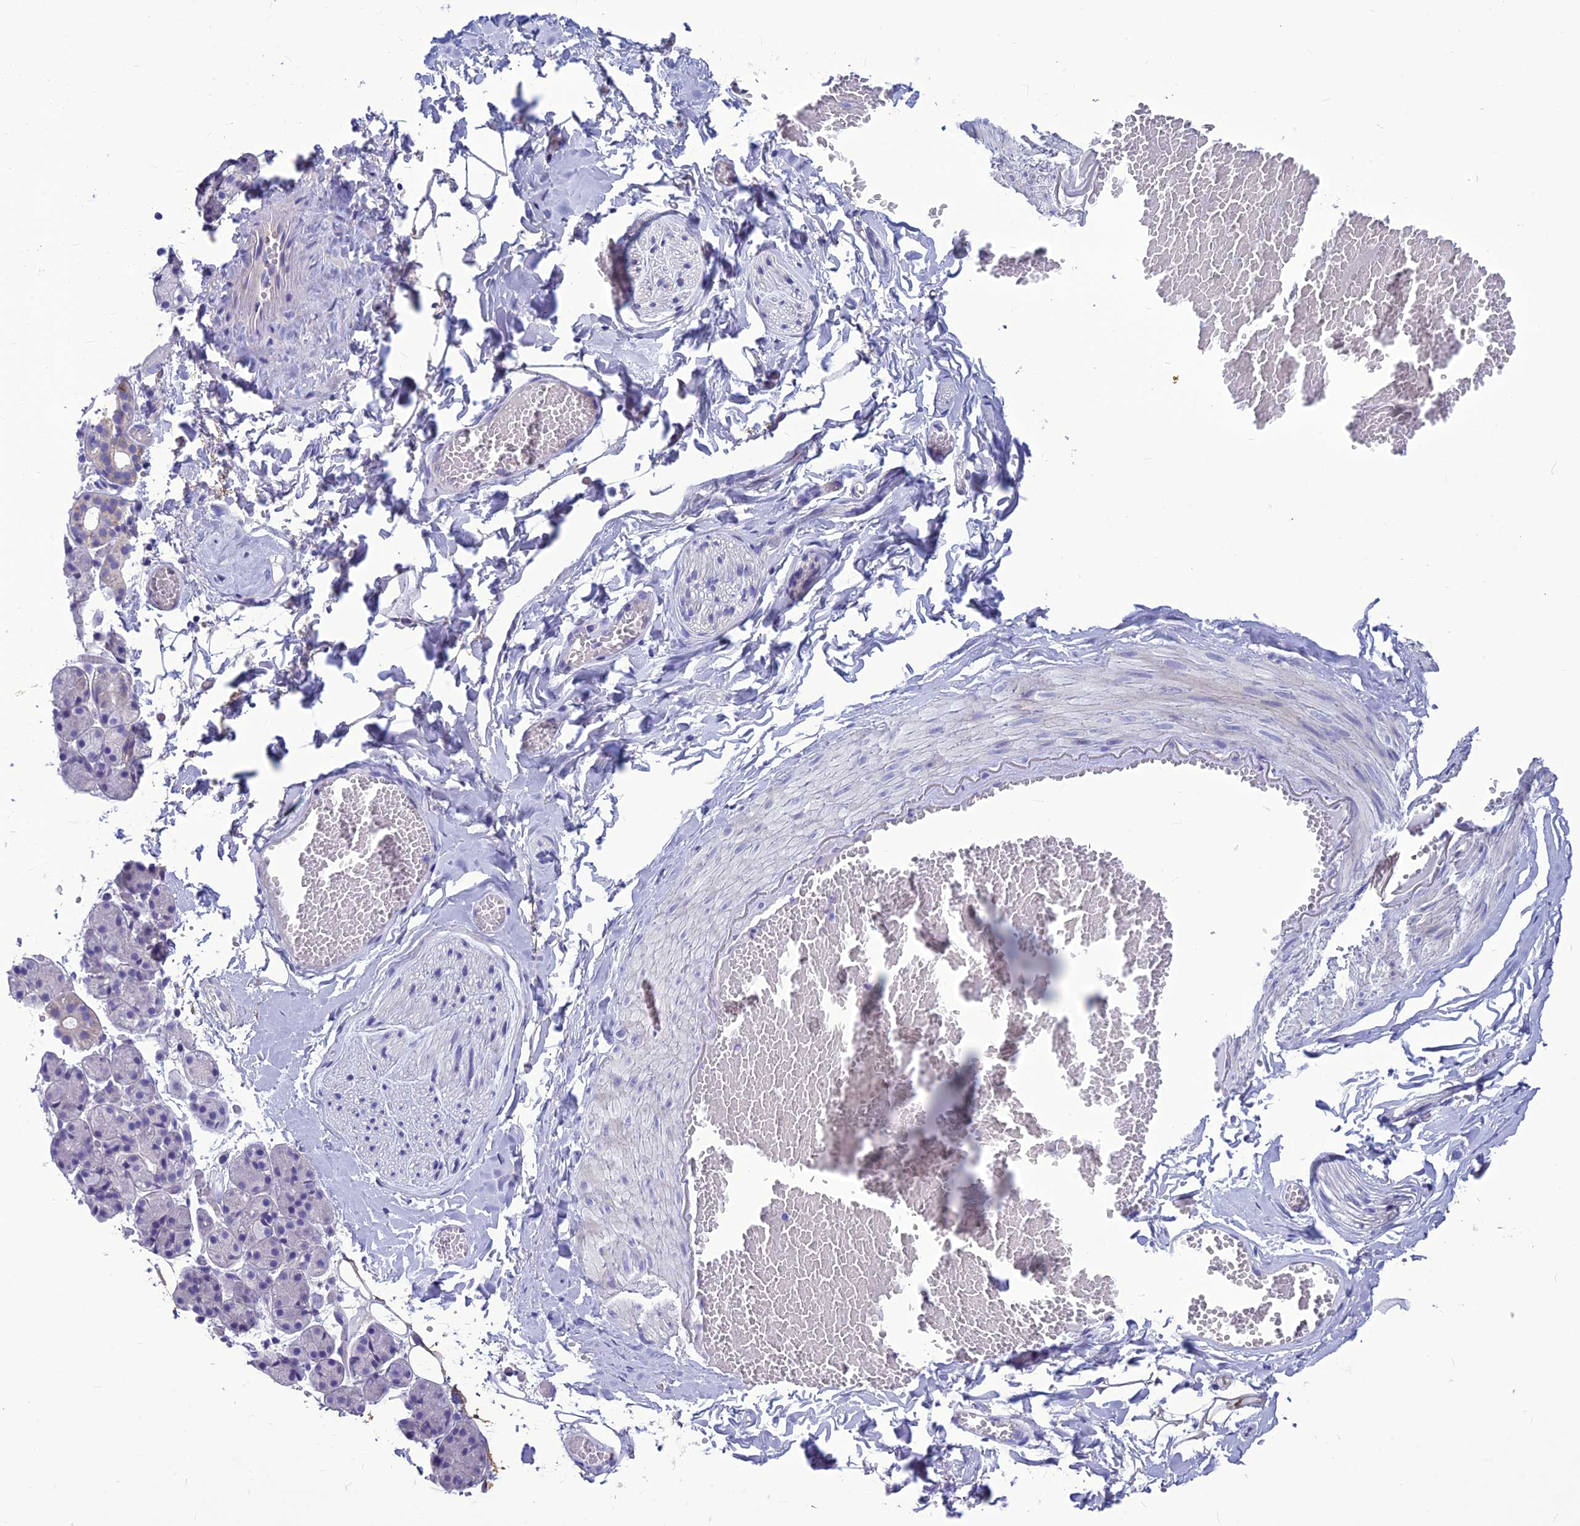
{"staining": {"intensity": "negative", "quantity": "none", "location": "none"}, "tissue": "salivary gland", "cell_type": "Glandular cells", "image_type": "normal", "snomed": [{"axis": "morphology", "description": "Normal tissue, NOS"}, {"axis": "topography", "description": "Salivary gland"}], "caption": "This image is of normal salivary gland stained with IHC to label a protein in brown with the nuclei are counter-stained blue. There is no staining in glandular cells. (Brightfield microscopy of DAB IHC at high magnification).", "gene": "BBS2", "patient": {"sex": "male", "age": 63}}